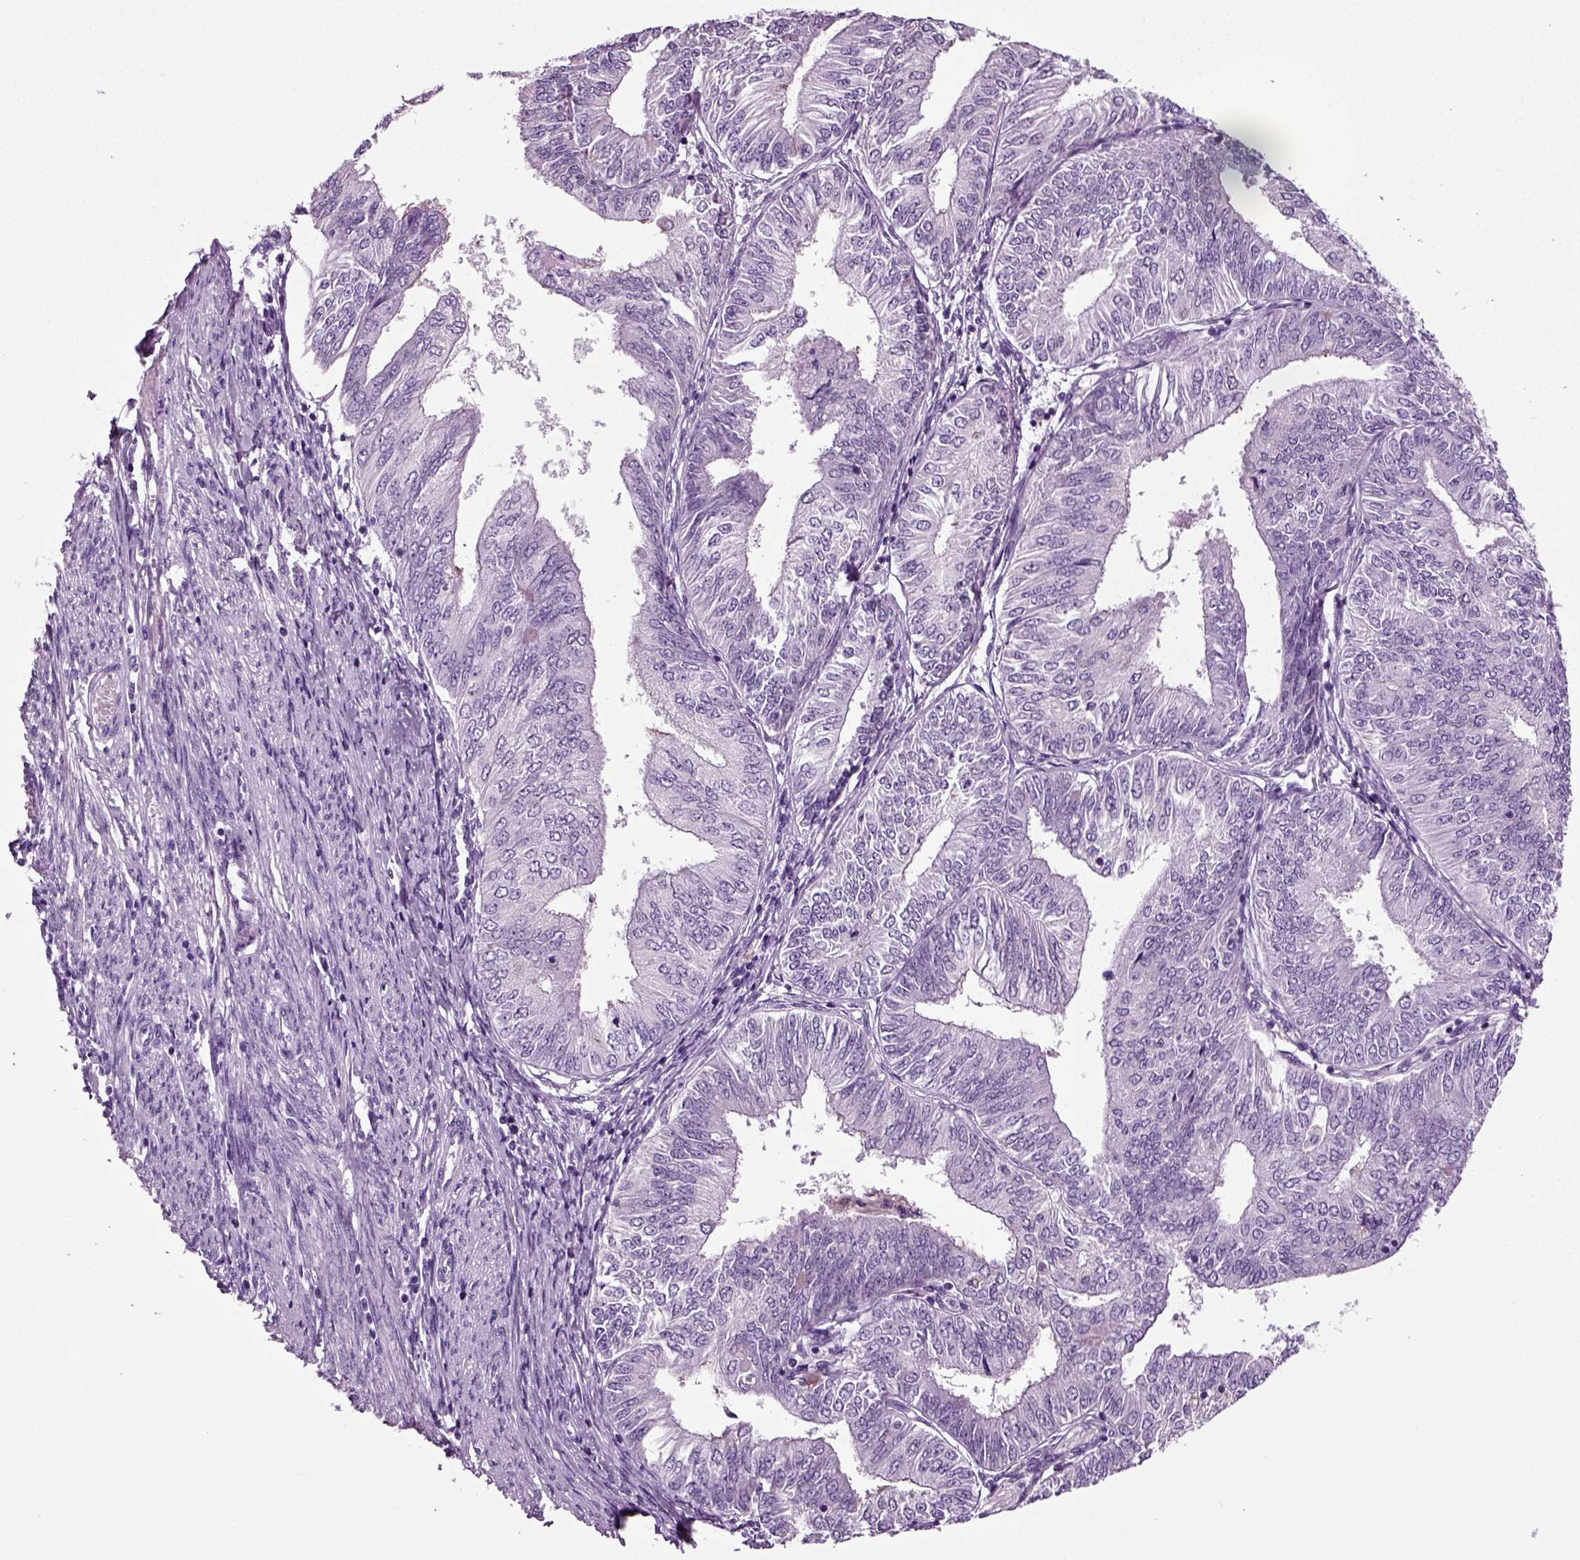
{"staining": {"intensity": "negative", "quantity": "none", "location": "none"}, "tissue": "endometrial cancer", "cell_type": "Tumor cells", "image_type": "cancer", "snomed": [{"axis": "morphology", "description": "Adenocarcinoma, NOS"}, {"axis": "topography", "description": "Endometrium"}], "caption": "Immunohistochemical staining of endometrial adenocarcinoma reveals no significant expression in tumor cells.", "gene": "DNAH10", "patient": {"sex": "female", "age": 58}}